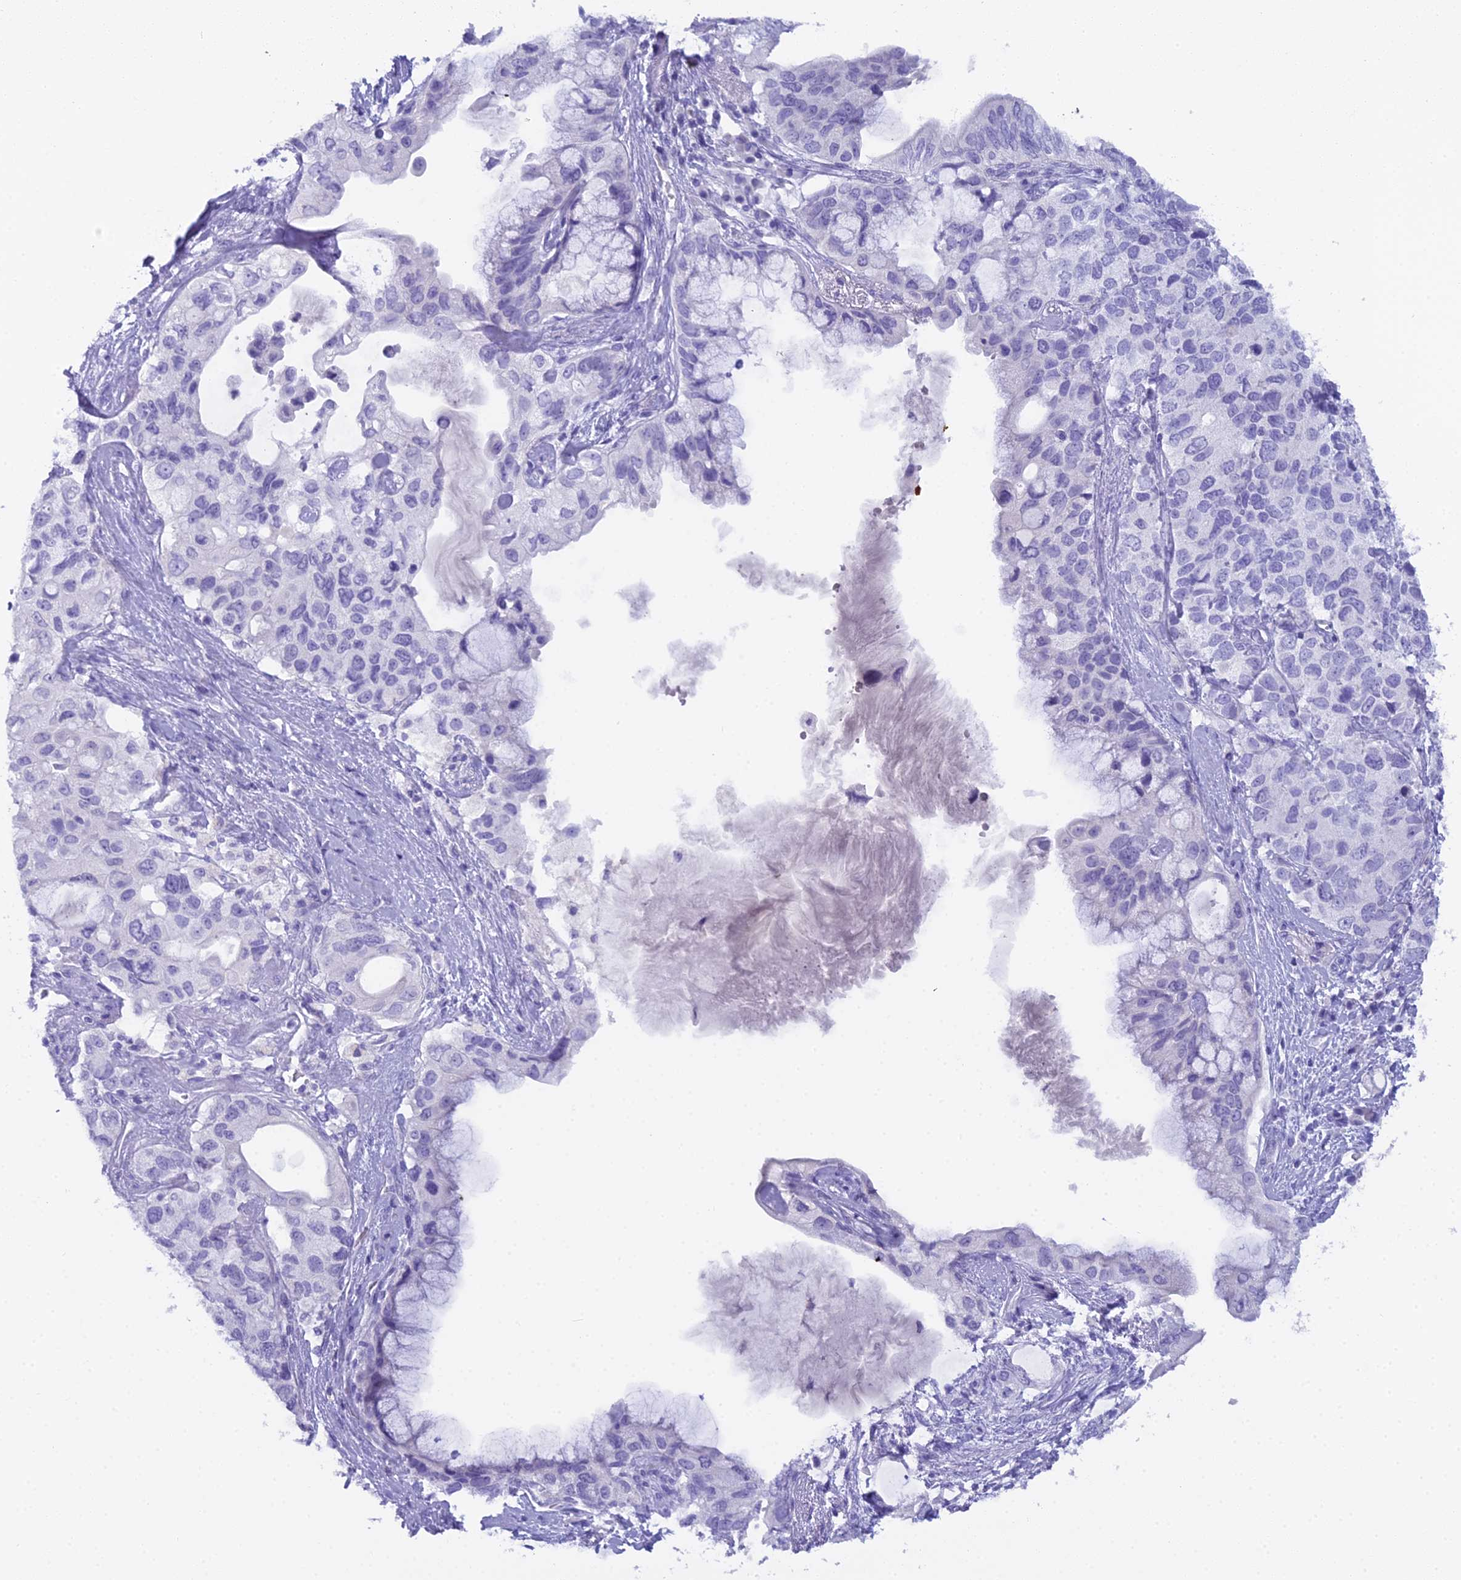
{"staining": {"intensity": "negative", "quantity": "none", "location": "none"}, "tissue": "pancreatic cancer", "cell_type": "Tumor cells", "image_type": "cancer", "snomed": [{"axis": "morphology", "description": "Adenocarcinoma, NOS"}, {"axis": "topography", "description": "Pancreas"}], "caption": "Human adenocarcinoma (pancreatic) stained for a protein using IHC displays no staining in tumor cells.", "gene": "UNC80", "patient": {"sex": "female", "age": 56}}